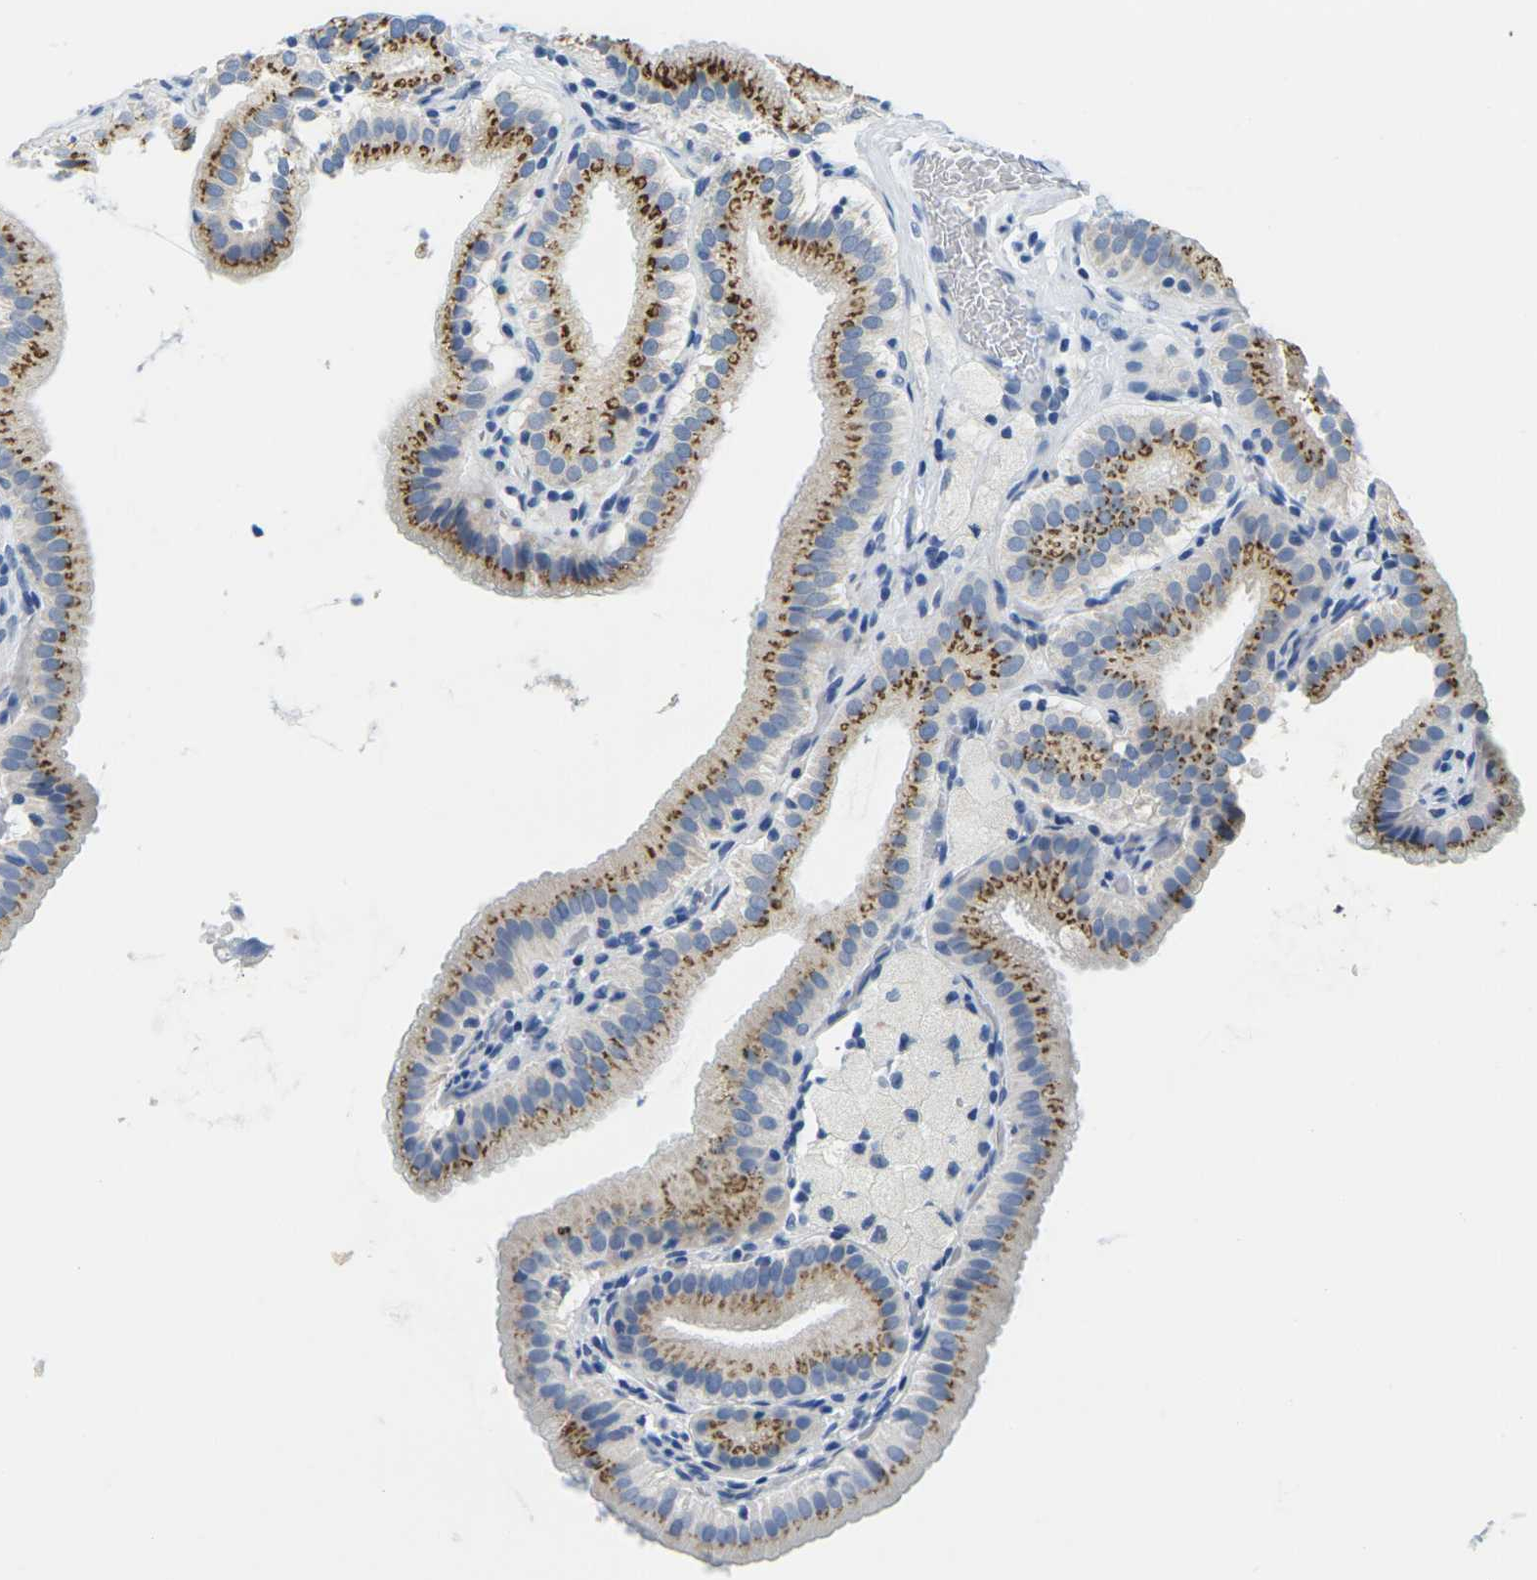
{"staining": {"intensity": "moderate", "quantity": ">75%", "location": "cytoplasmic/membranous"}, "tissue": "gallbladder", "cell_type": "Glandular cells", "image_type": "normal", "snomed": [{"axis": "morphology", "description": "Normal tissue, NOS"}, {"axis": "topography", "description": "Gallbladder"}], "caption": "A brown stain shows moderate cytoplasmic/membranous expression of a protein in glandular cells of benign human gallbladder. The protein of interest is stained brown, and the nuclei are stained in blue (DAB (3,3'-diaminobenzidine) IHC with brightfield microscopy, high magnification).", "gene": "FAM3D", "patient": {"sex": "male", "age": 54}}